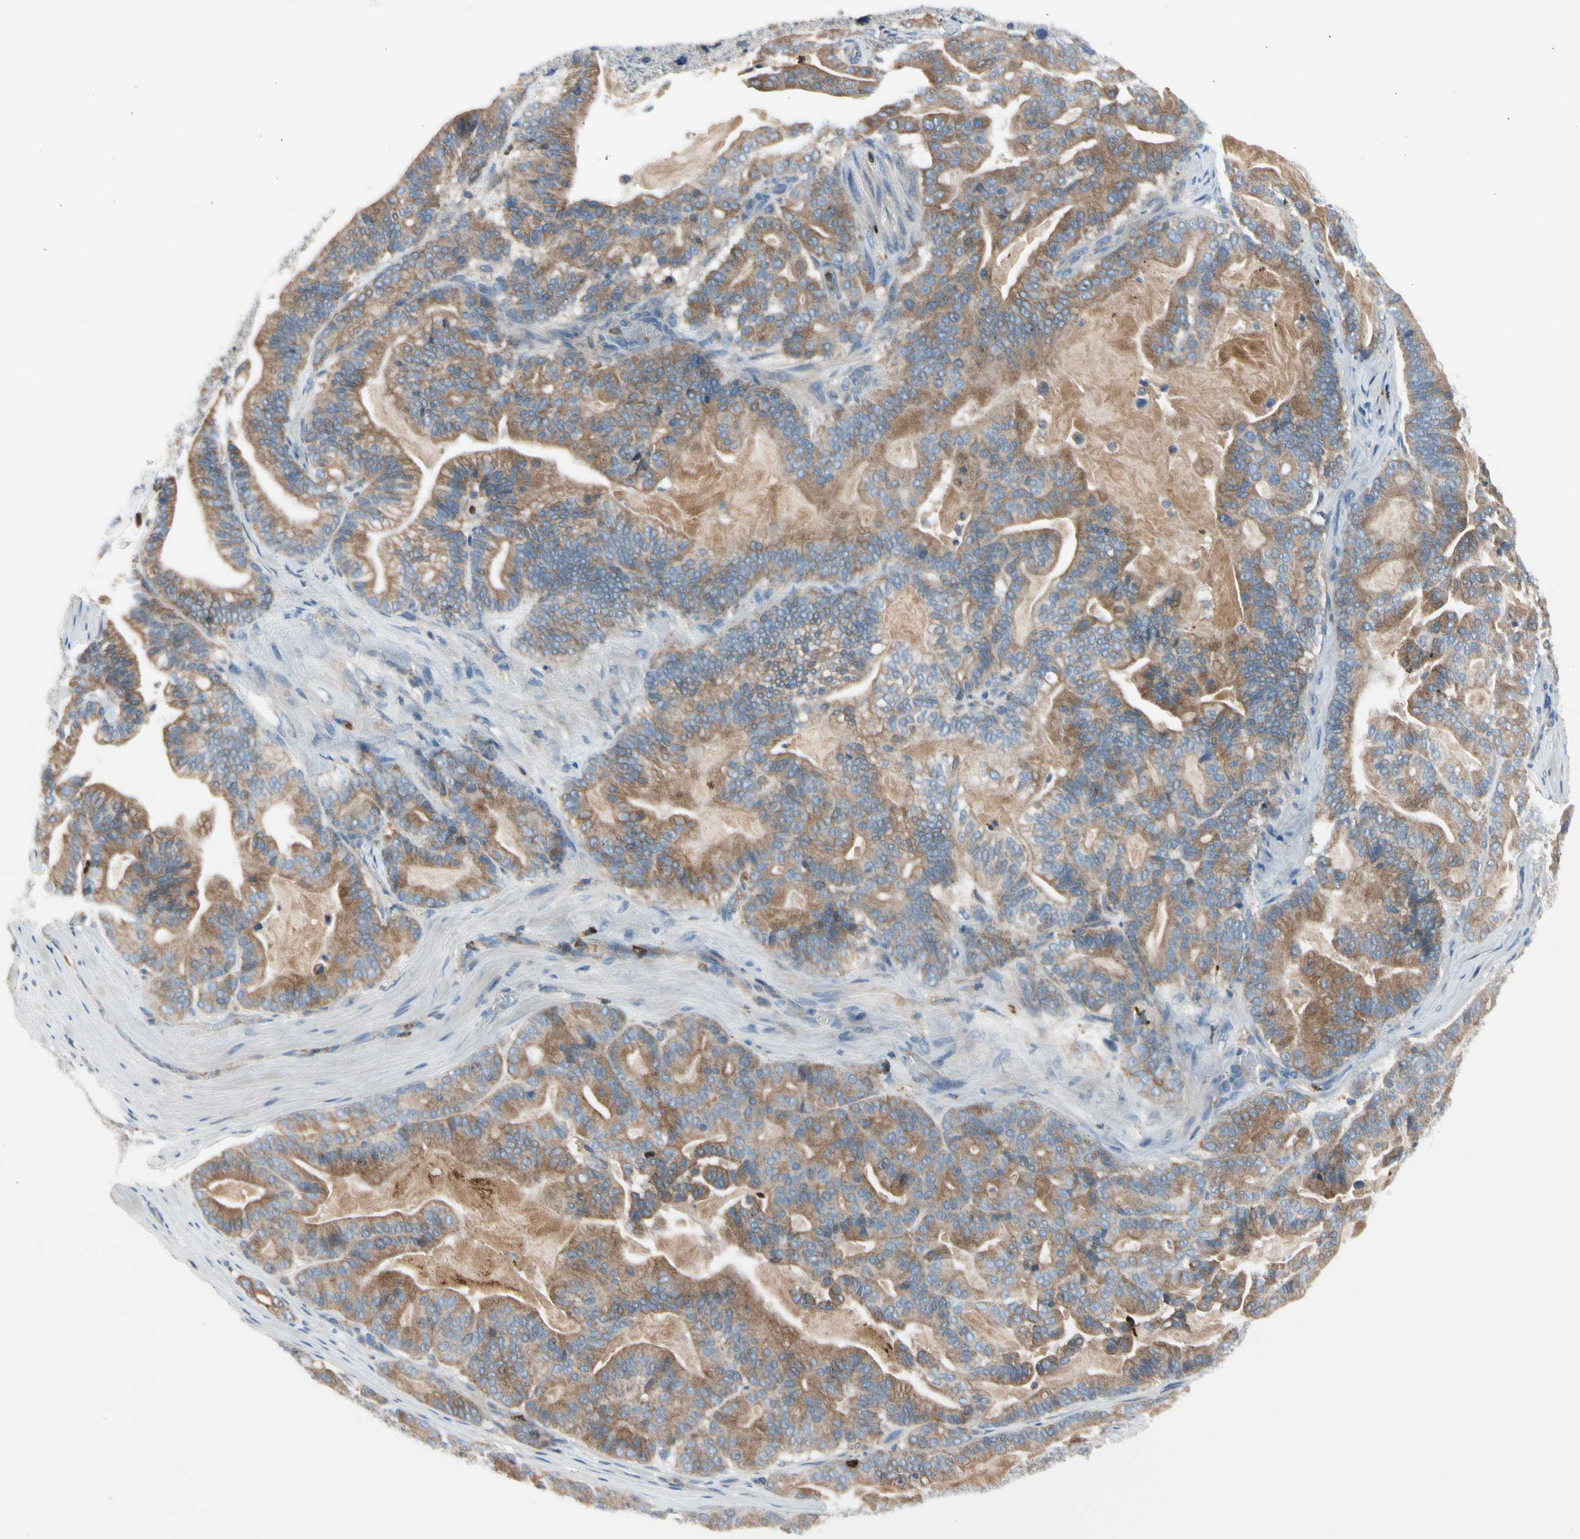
{"staining": {"intensity": "moderate", "quantity": ">75%", "location": "cytoplasmic/membranous"}, "tissue": "pancreatic cancer", "cell_type": "Tumor cells", "image_type": "cancer", "snomed": [{"axis": "morphology", "description": "Adenocarcinoma, NOS"}, {"axis": "topography", "description": "Pancreas"}], "caption": "Protein staining of adenocarcinoma (pancreatic) tissue exhibits moderate cytoplasmic/membranous staining in approximately >75% of tumor cells.", "gene": "HJURP", "patient": {"sex": "male", "age": 63}}